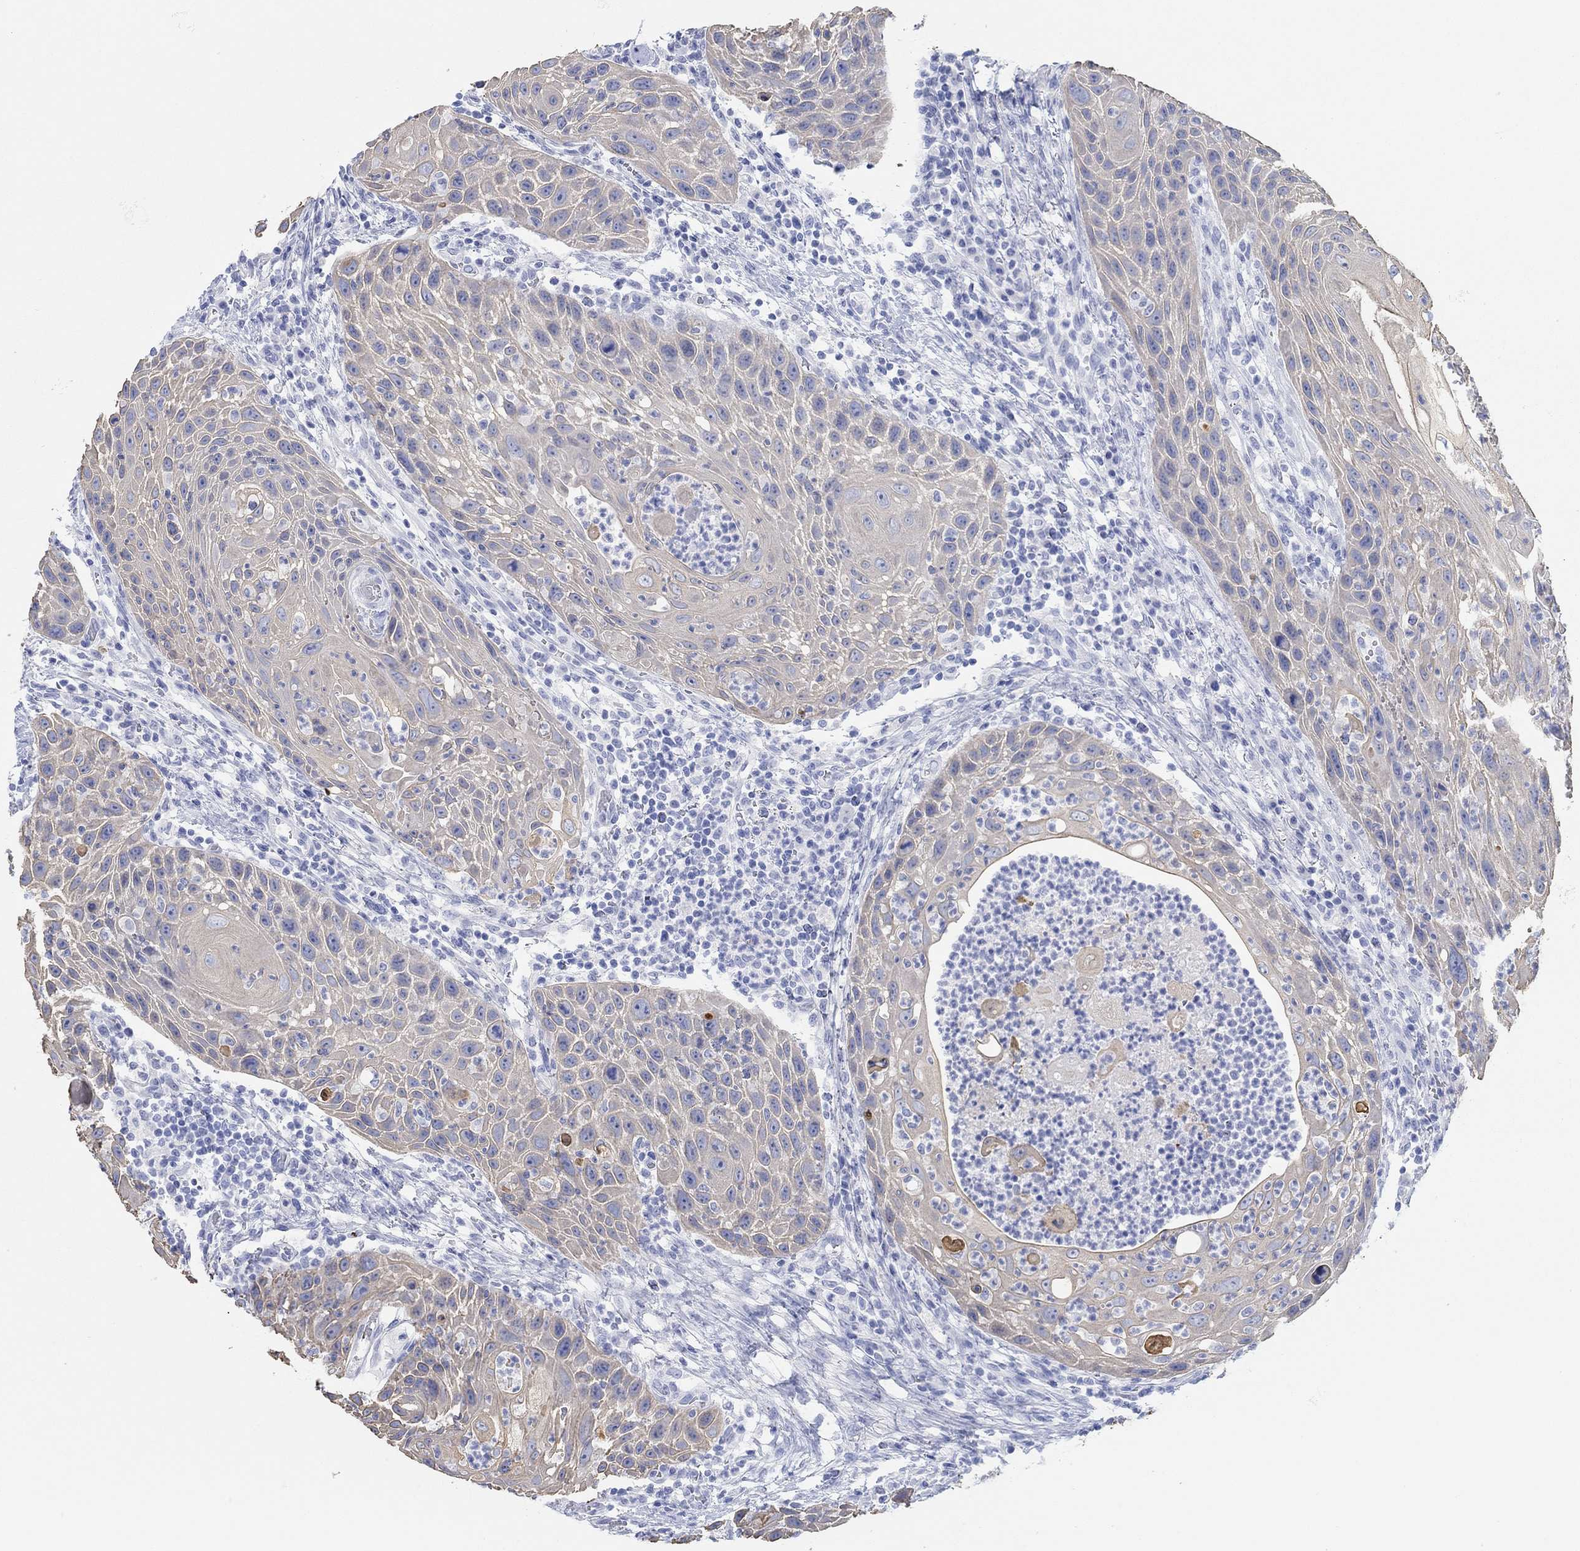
{"staining": {"intensity": "weak", "quantity": "<25%", "location": "cytoplasmic/membranous"}, "tissue": "head and neck cancer", "cell_type": "Tumor cells", "image_type": "cancer", "snomed": [{"axis": "morphology", "description": "Squamous cell carcinoma, NOS"}, {"axis": "topography", "description": "Head-Neck"}], "caption": "Head and neck cancer (squamous cell carcinoma) stained for a protein using immunohistochemistry (IHC) demonstrates no staining tumor cells.", "gene": "AK8", "patient": {"sex": "male", "age": 69}}